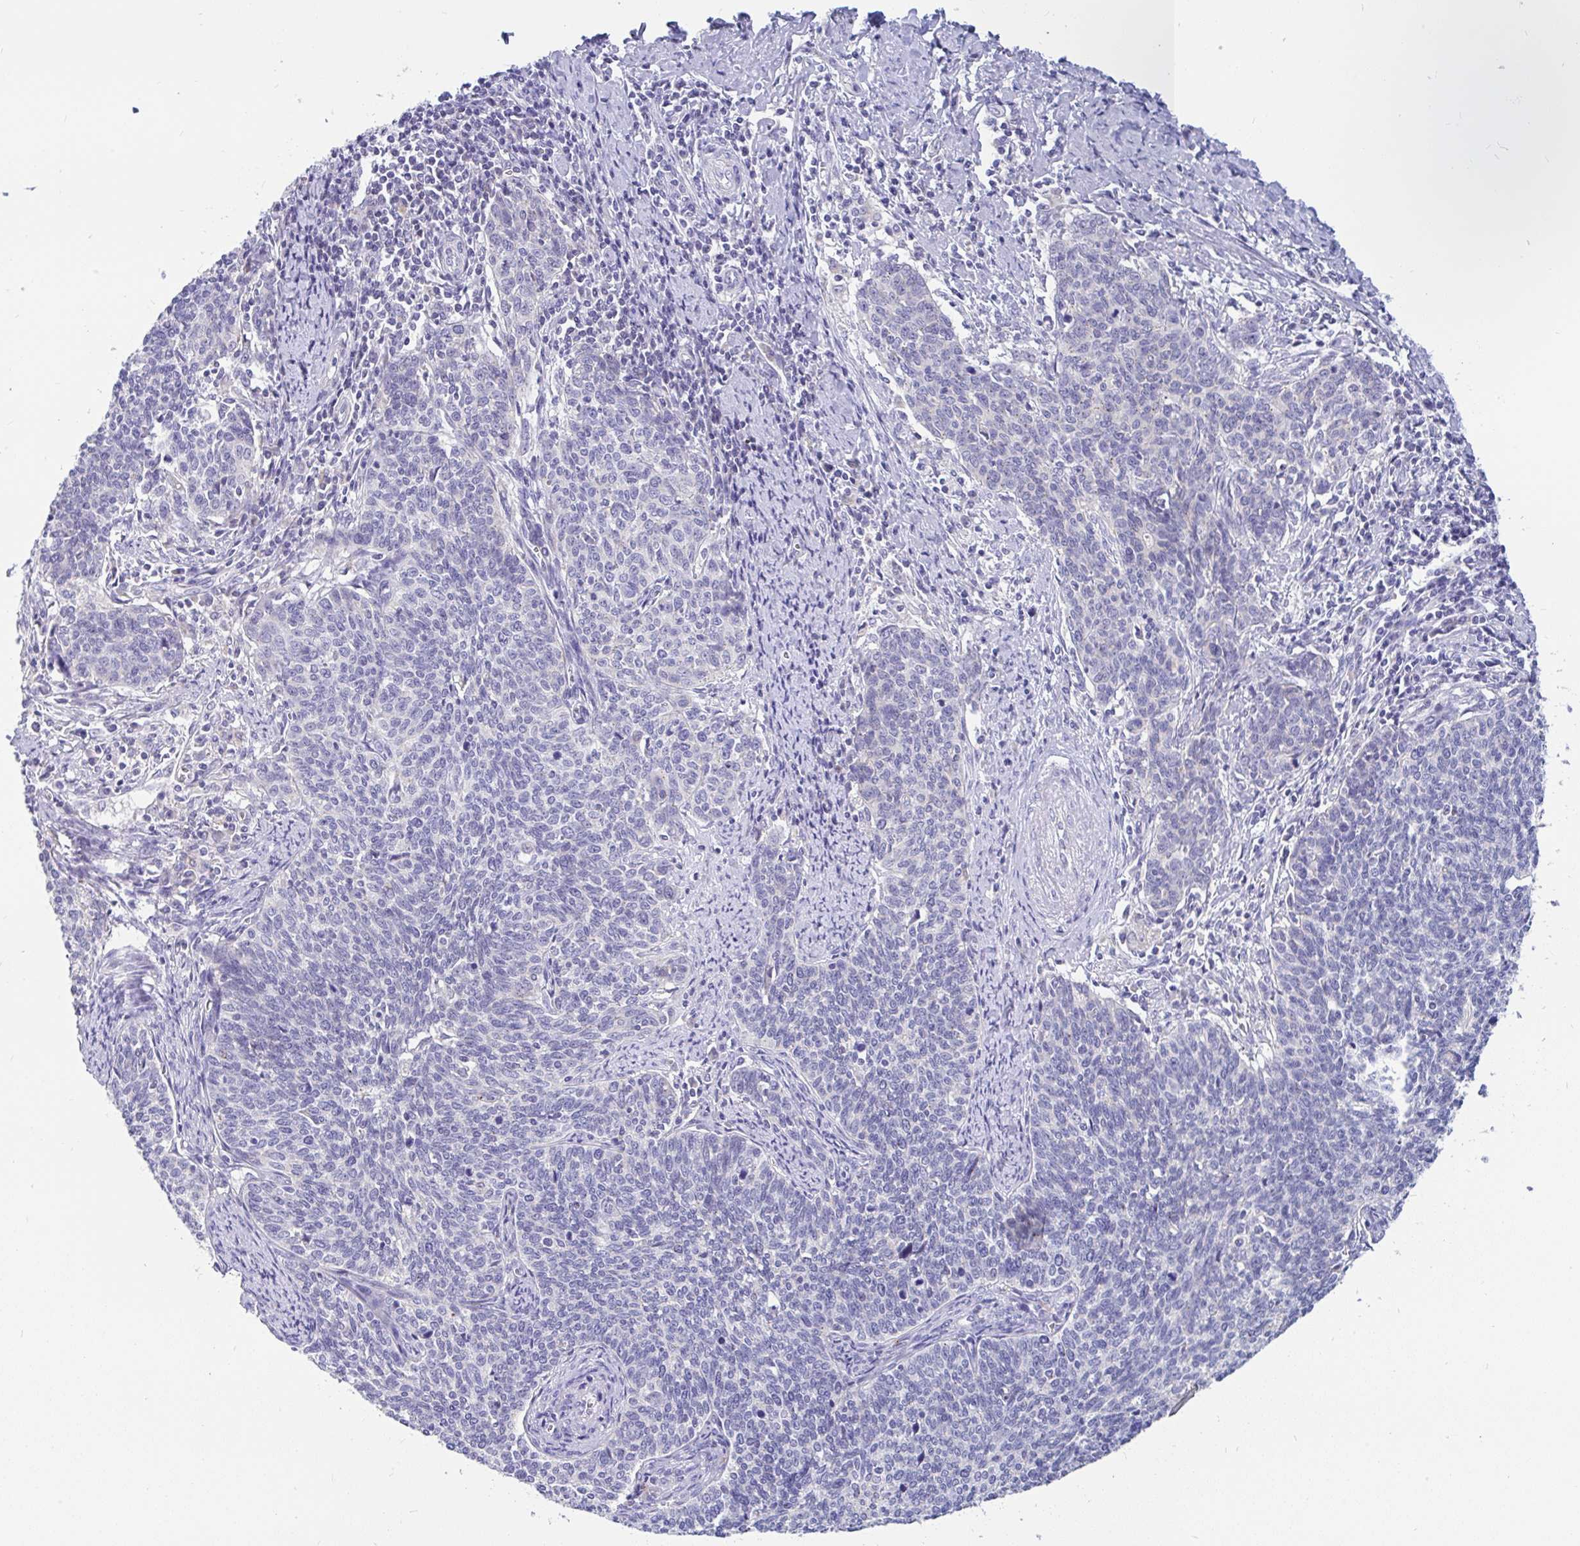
{"staining": {"intensity": "negative", "quantity": "none", "location": "none"}, "tissue": "cervical cancer", "cell_type": "Tumor cells", "image_type": "cancer", "snomed": [{"axis": "morphology", "description": "Squamous cell carcinoma, NOS"}, {"axis": "topography", "description": "Cervix"}], "caption": "A histopathology image of cervical cancer stained for a protein reveals no brown staining in tumor cells.", "gene": "INTS5", "patient": {"sex": "female", "age": 39}}